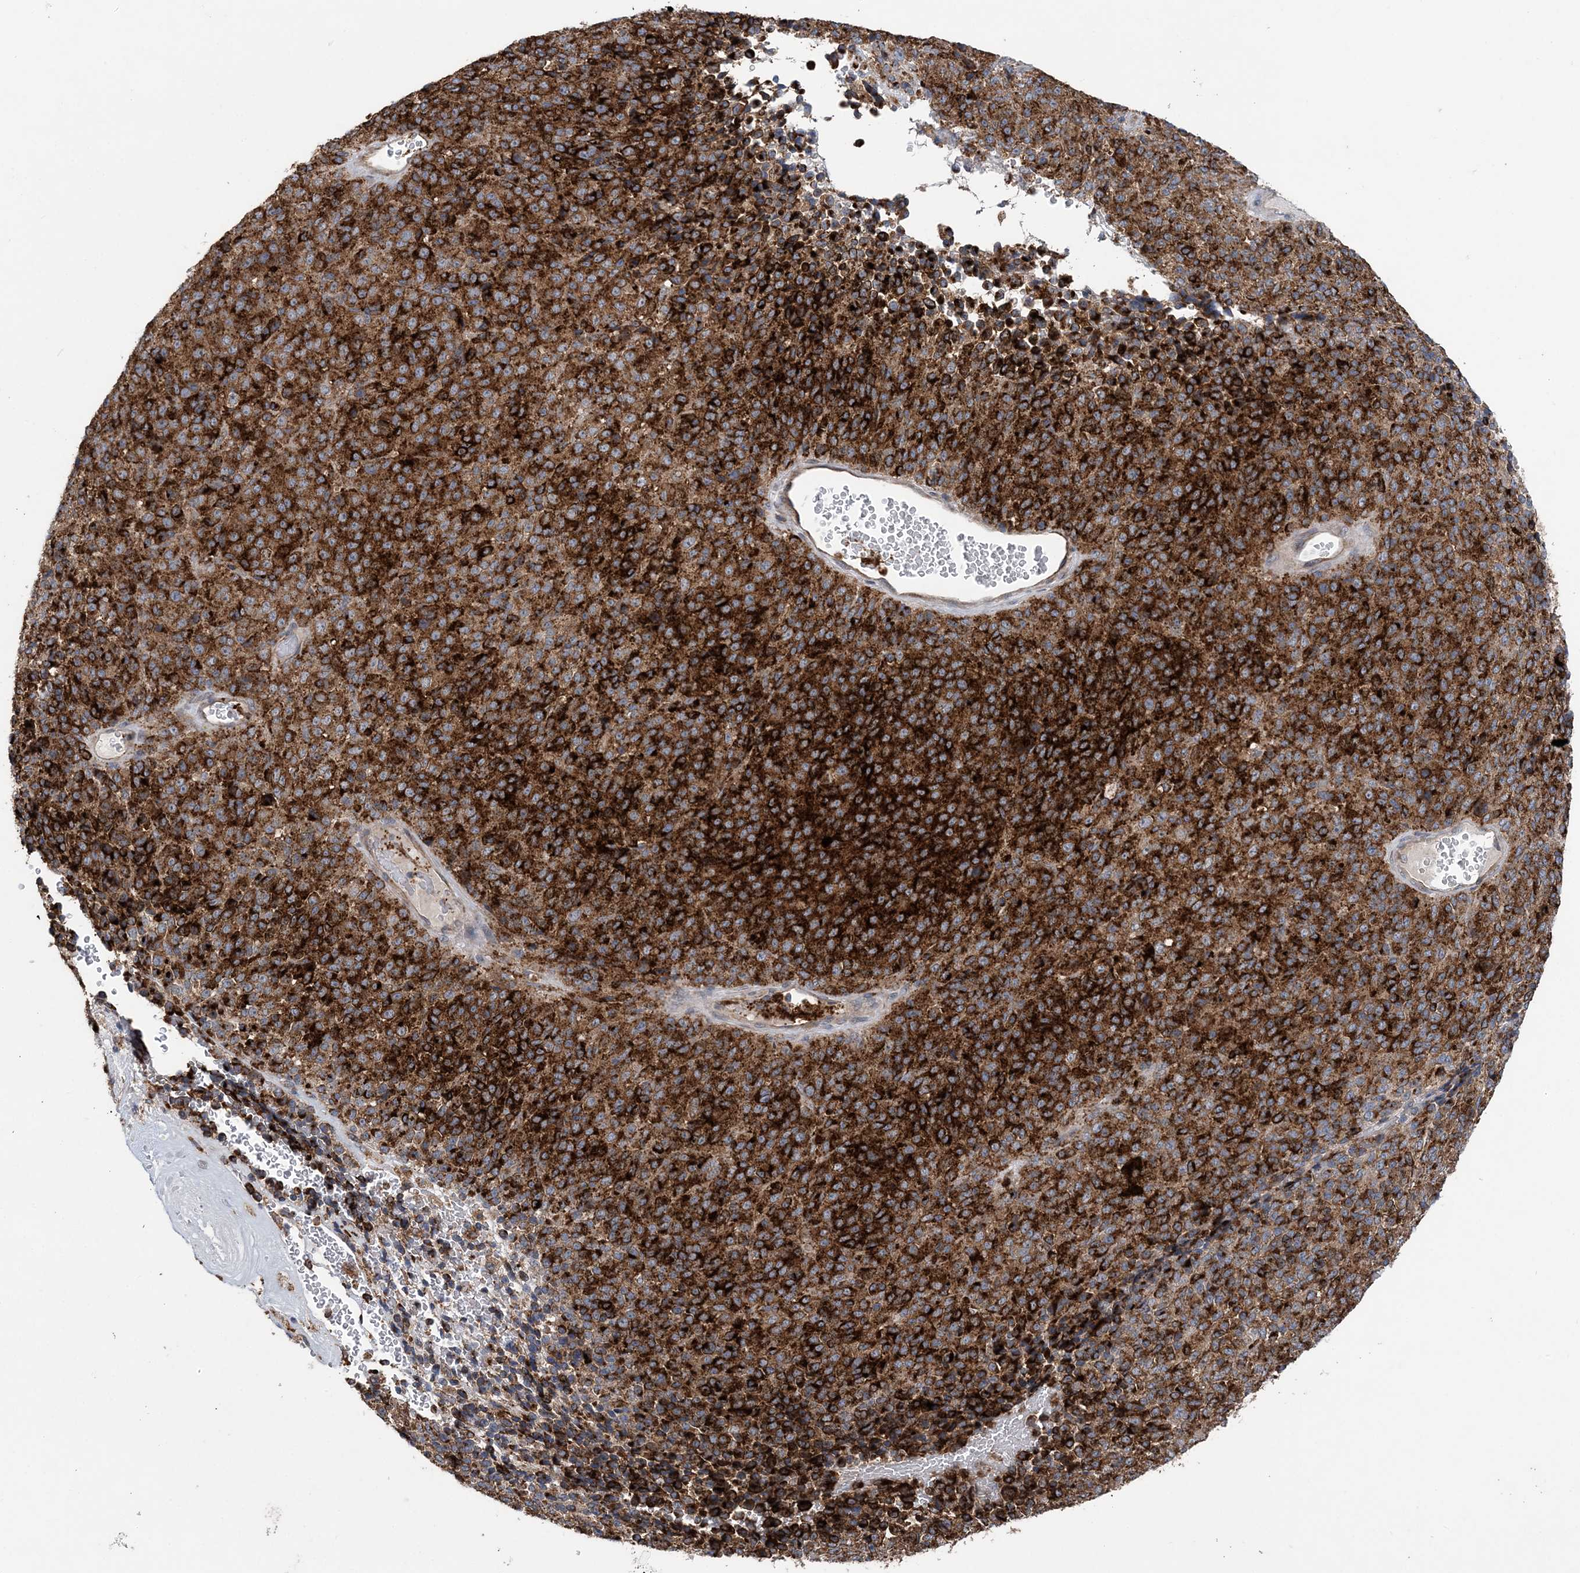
{"staining": {"intensity": "strong", "quantity": ">75%", "location": "cytoplasmic/membranous"}, "tissue": "melanoma", "cell_type": "Tumor cells", "image_type": "cancer", "snomed": [{"axis": "morphology", "description": "Malignant melanoma, Metastatic site"}, {"axis": "topography", "description": "Brain"}], "caption": "A micrograph showing strong cytoplasmic/membranous positivity in approximately >75% of tumor cells in malignant melanoma (metastatic site), as visualized by brown immunohistochemical staining.", "gene": "PTTG1IP", "patient": {"sex": "female", "age": 56}}